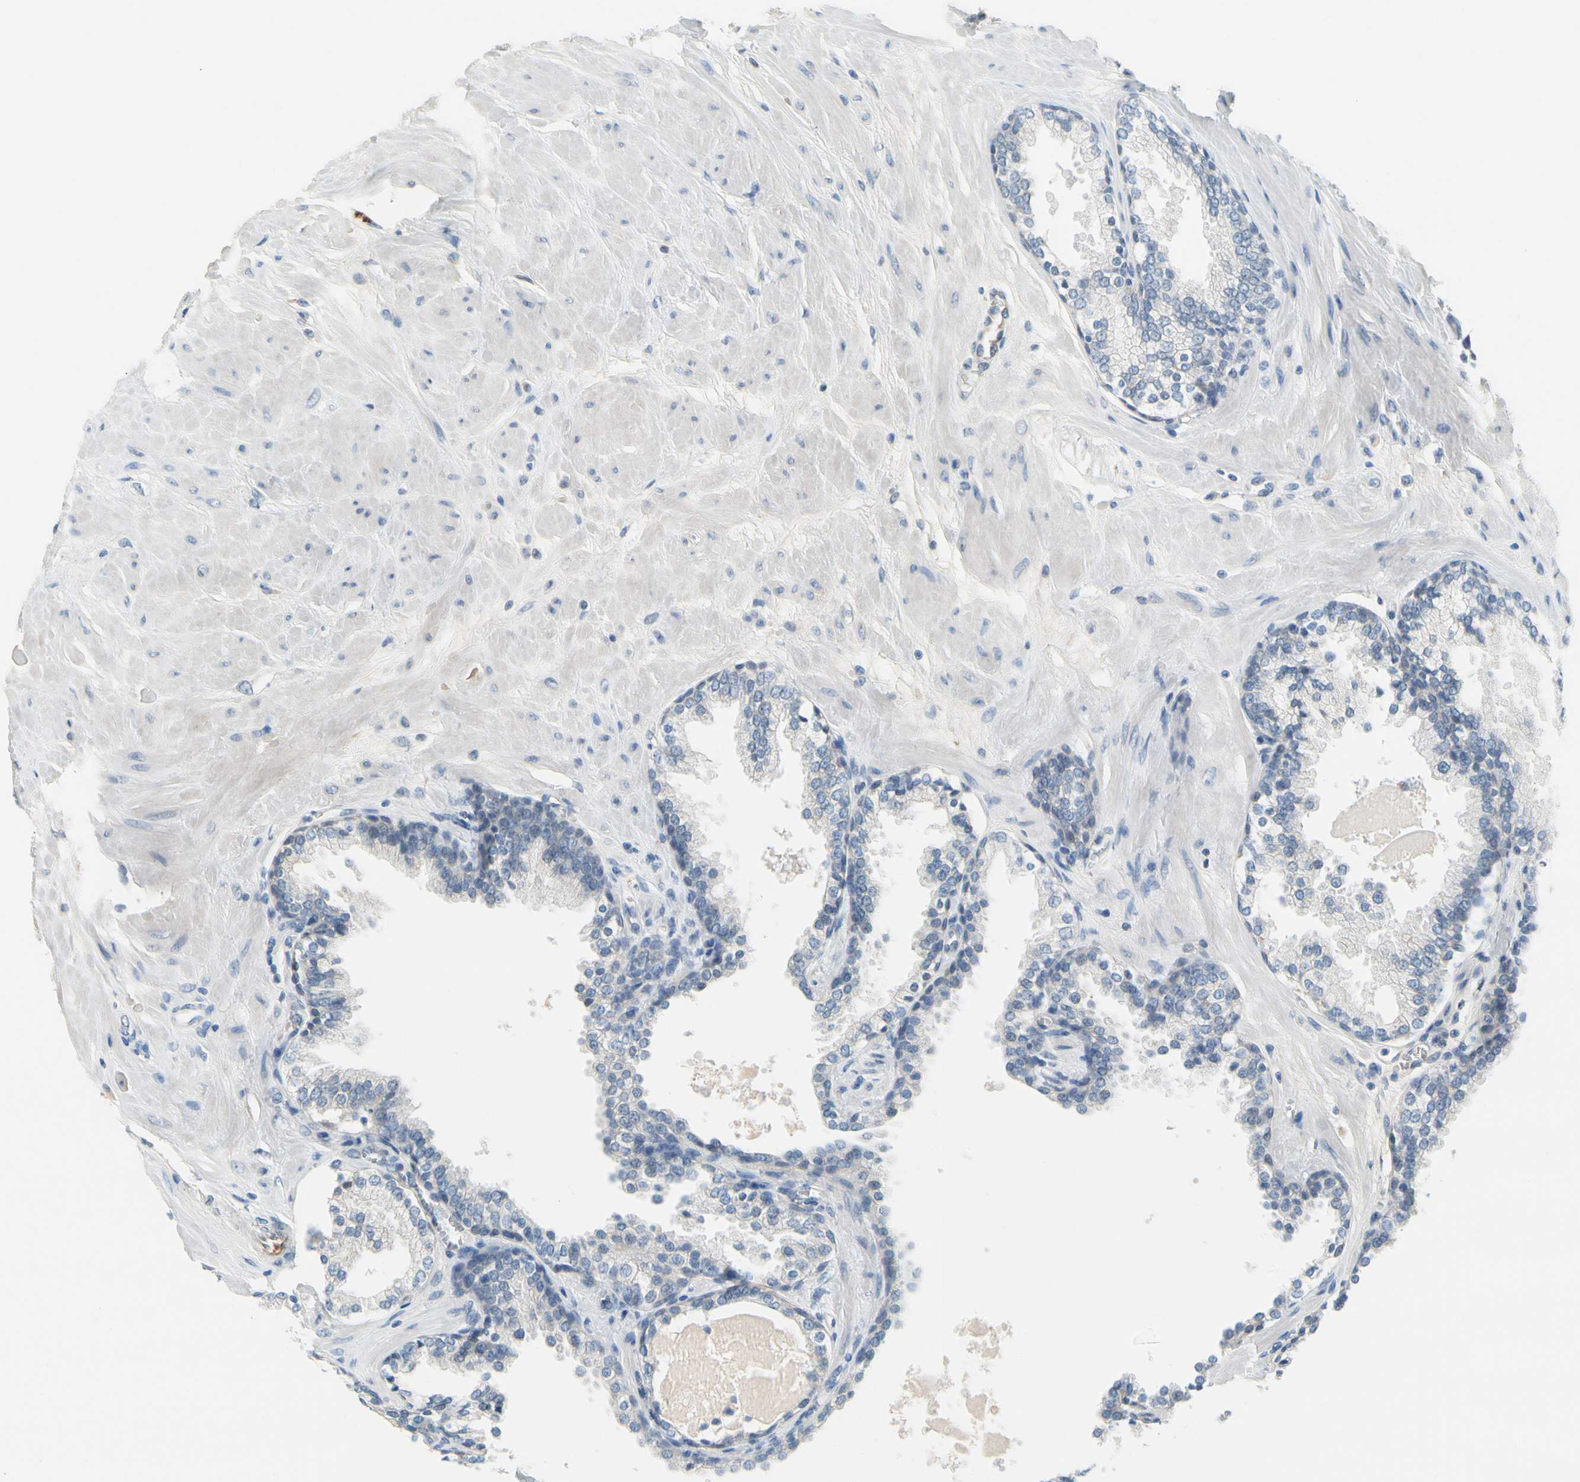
{"staining": {"intensity": "negative", "quantity": "none", "location": "none"}, "tissue": "prostate", "cell_type": "Glandular cells", "image_type": "normal", "snomed": [{"axis": "morphology", "description": "Normal tissue, NOS"}, {"axis": "topography", "description": "Prostate"}], "caption": "Immunohistochemistry of unremarkable prostate shows no staining in glandular cells.", "gene": "CNDP1", "patient": {"sex": "male", "age": 51}}